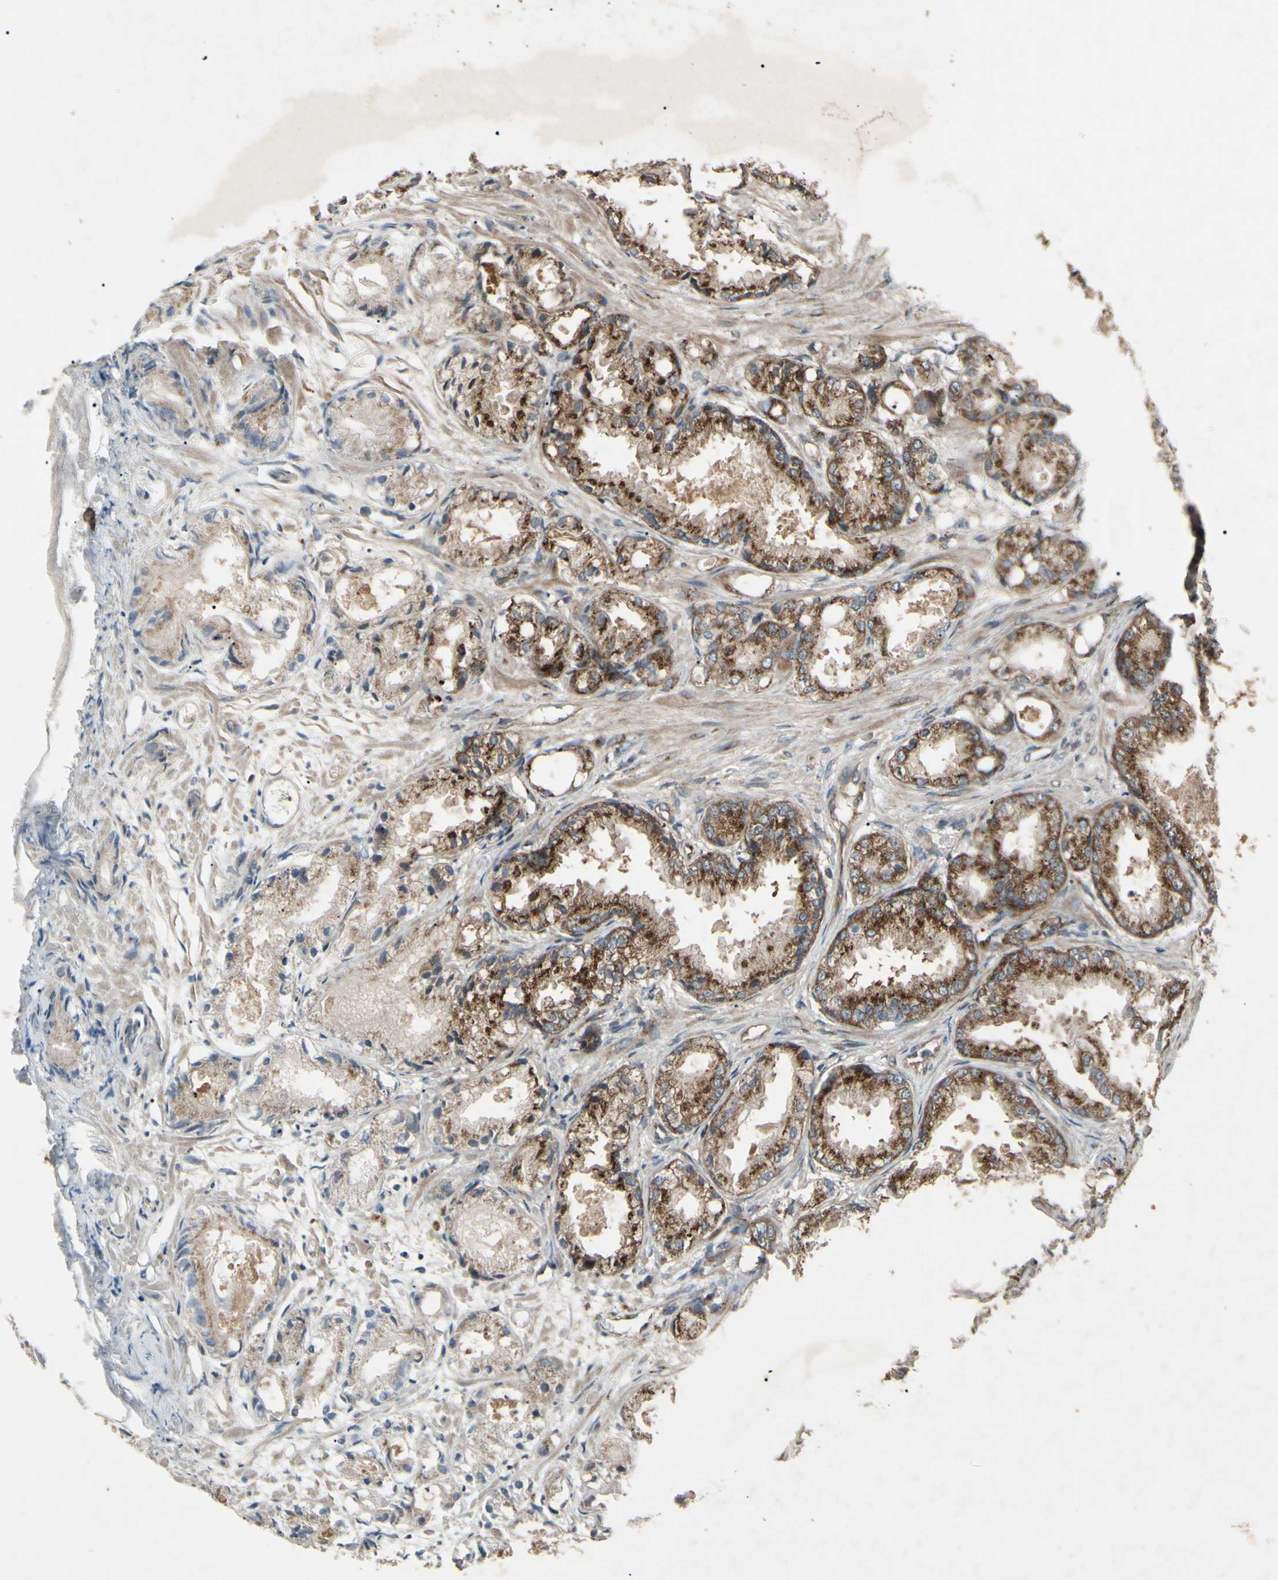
{"staining": {"intensity": "strong", "quantity": ">75%", "location": "cytoplasmic/membranous"}, "tissue": "prostate cancer", "cell_type": "Tumor cells", "image_type": "cancer", "snomed": [{"axis": "morphology", "description": "Adenocarcinoma, Low grade"}, {"axis": "topography", "description": "Prostate"}], "caption": "Protein staining of adenocarcinoma (low-grade) (prostate) tissue displays strong cytoplasmic/membranous staining in approximately >75% of tumor cells.", "gene": "AP1G1", "patient": {"sex": "male", "age": 72}}